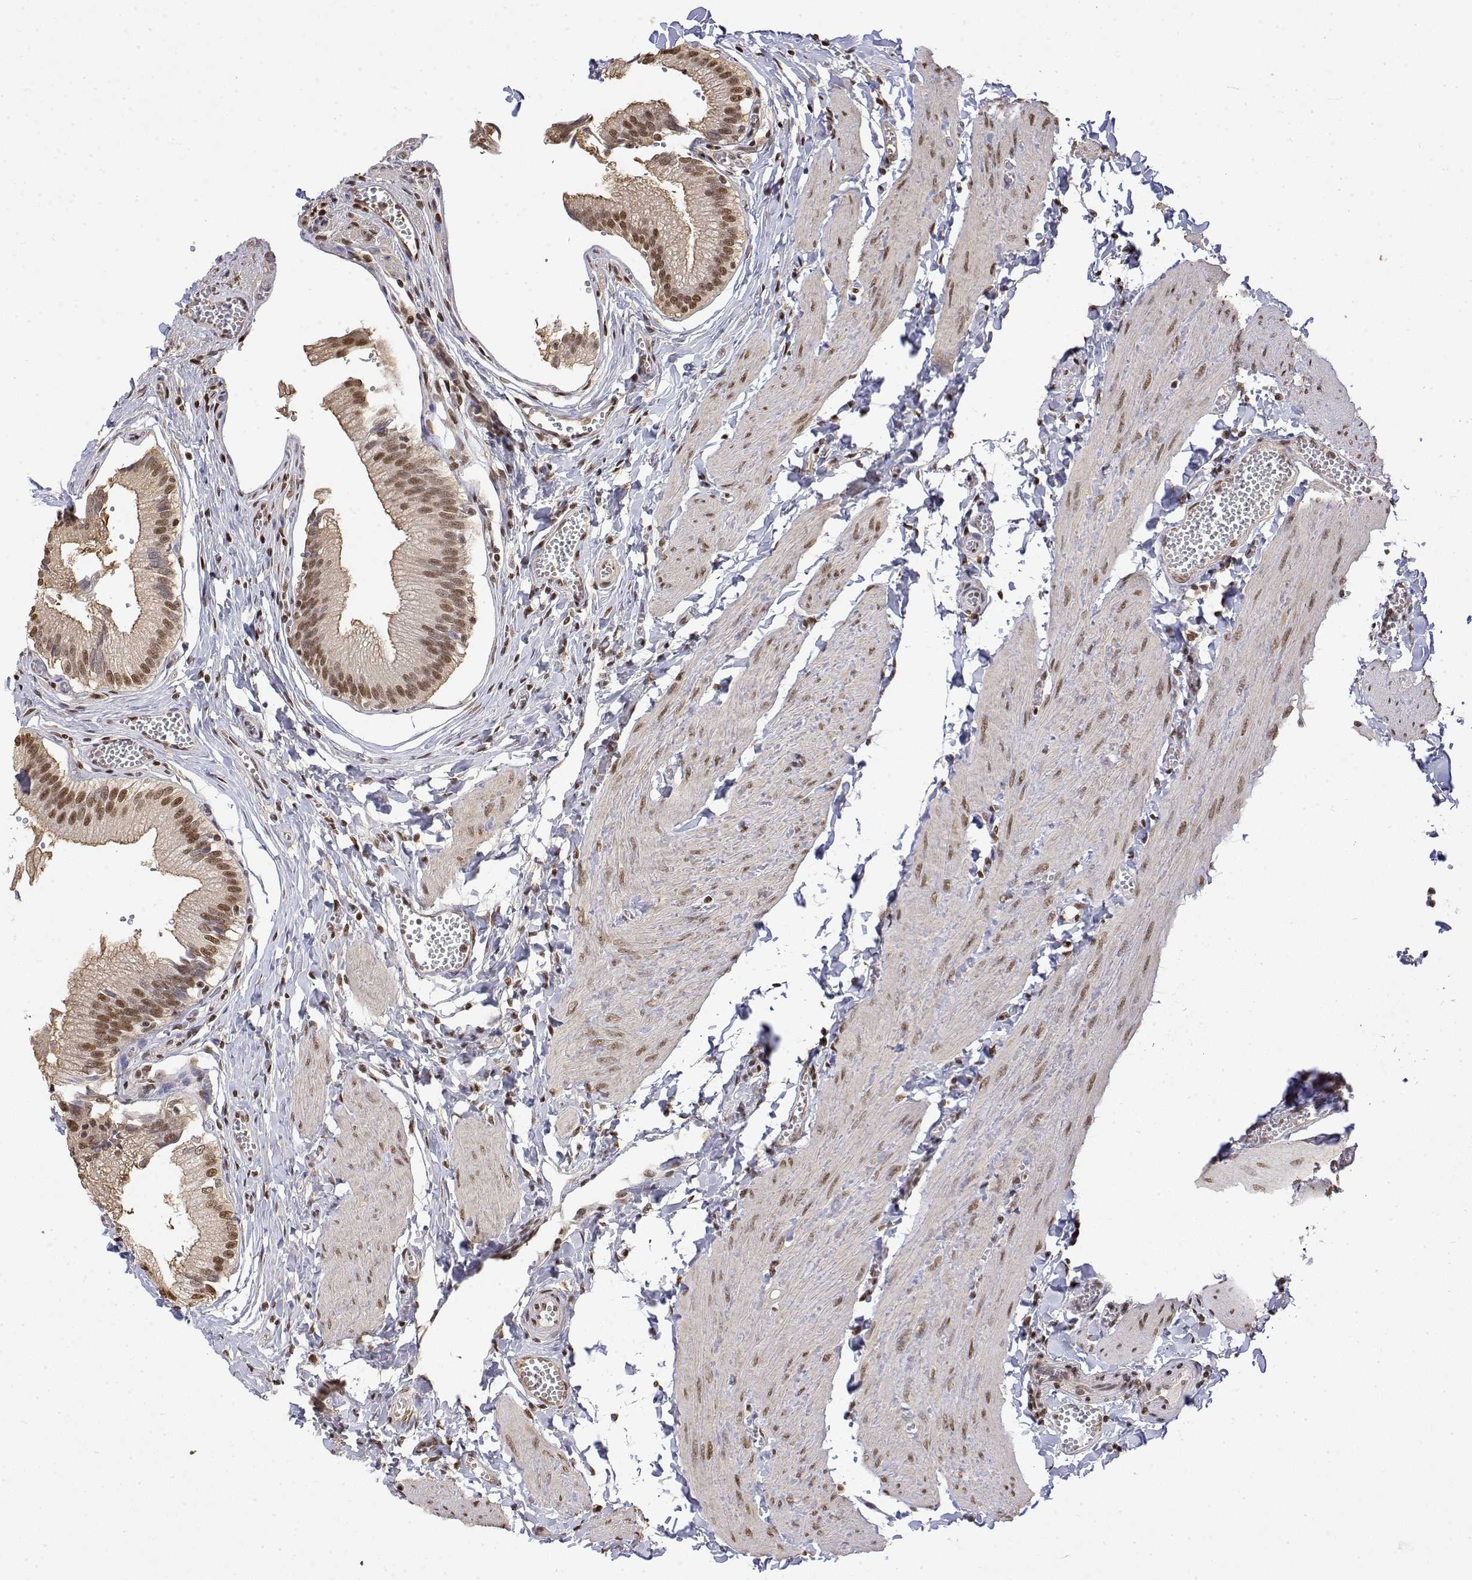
{"staining": {"intensity": "moderate", "quantity": ">75%", "location": "nuclear"}, "tissue": "gallbladder", "cell_type": "Glandular cells", "image_type": "normal", "snomed": [{"axis": "morphology", "description": "Normal tissue, NOS"}, {"axis": "topography", "description": "Gallbladder"}, {"axis": "topography", "description": "Peripheral nerve tissue"}], "caption": "Benign gallbladder was stained to show a protein in brown. There is medium levels of moderate nuclear staining in approximately >75% of glandular cells. The protein of interest is shown in brown color, while the nuclei are stained blue.", "gene": "TPI1", "patient": {"sex": "male", "age": 17}}